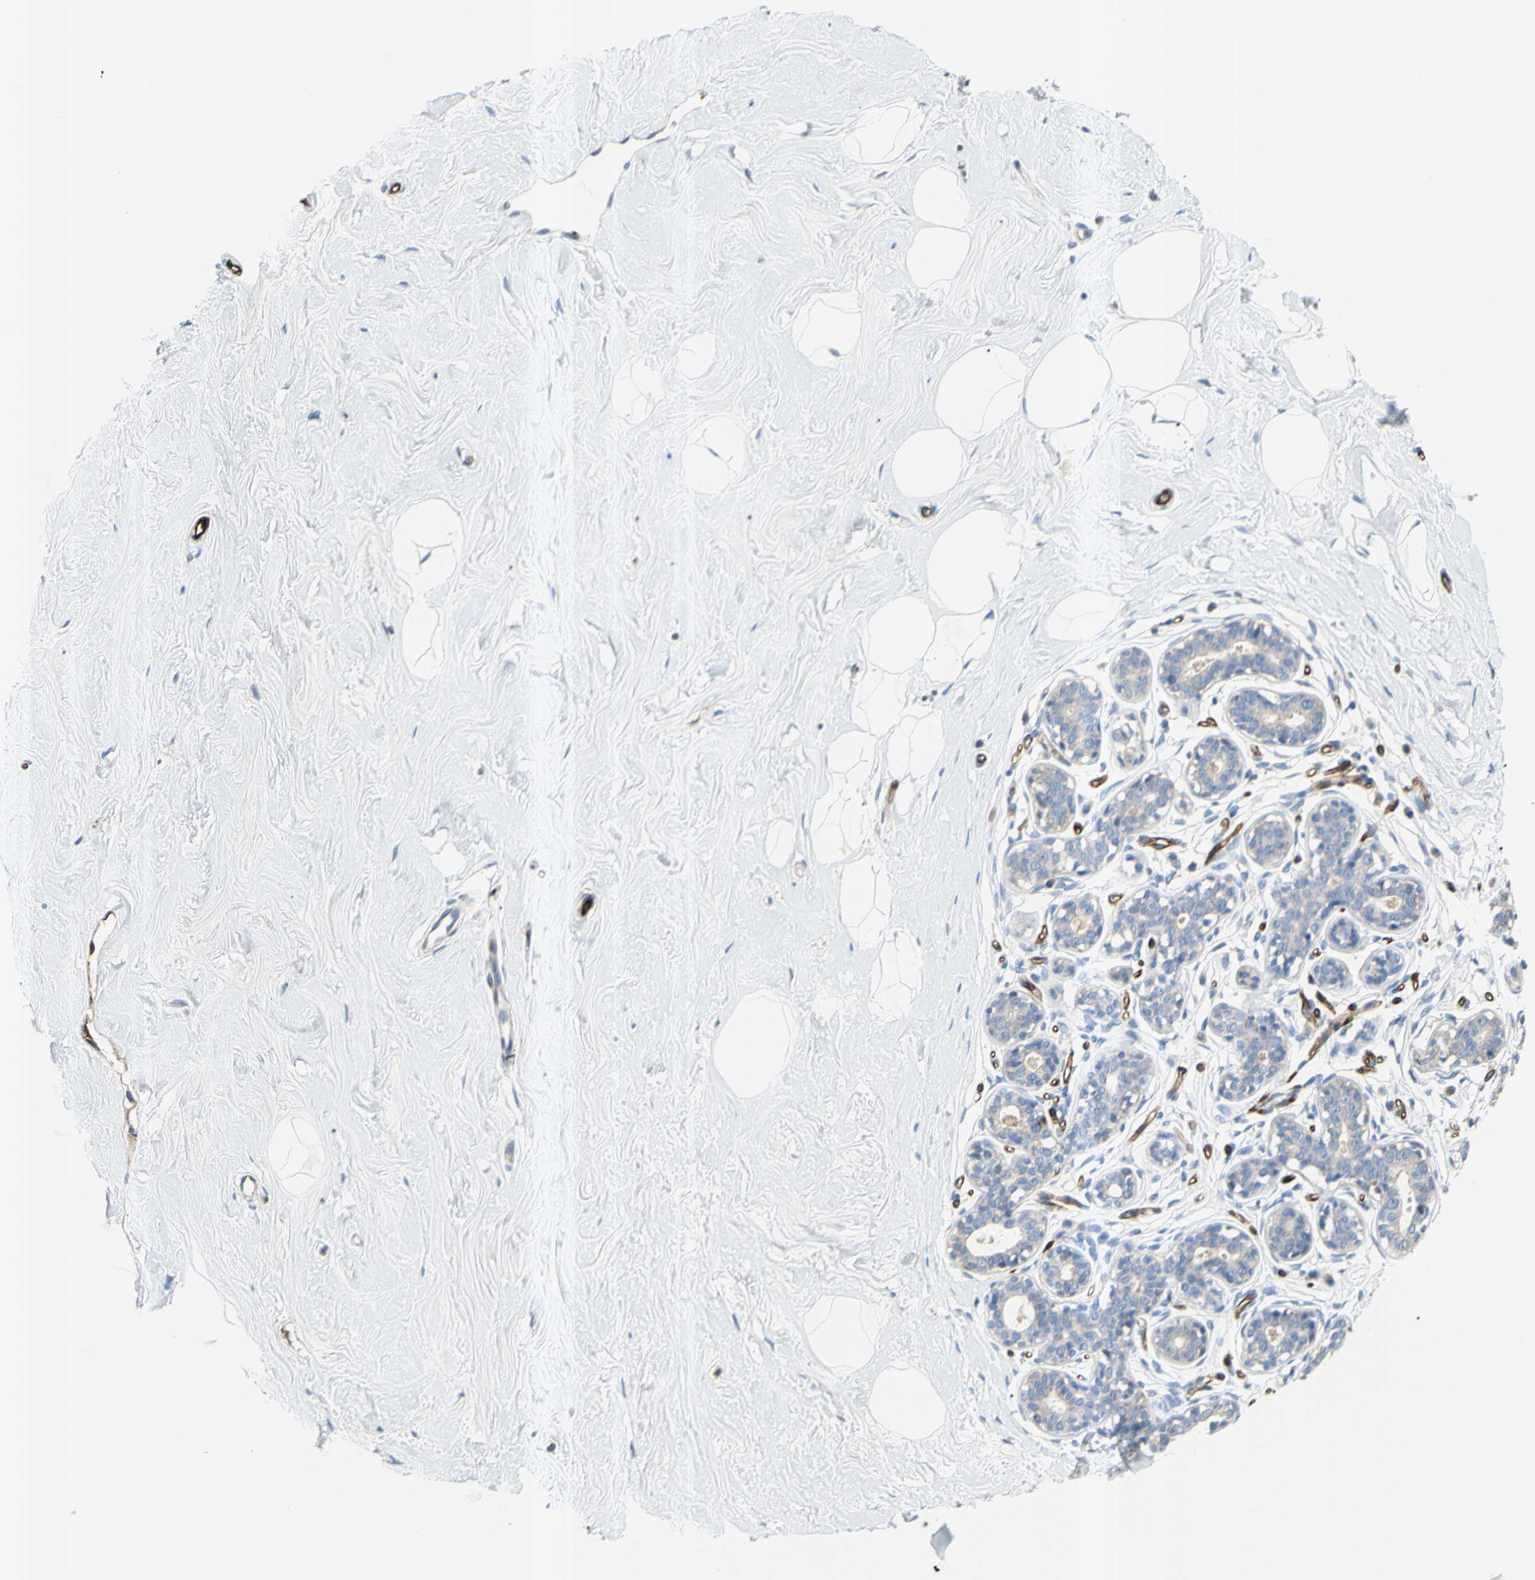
{"staining": {"intensity": "negative", "quantity": "none", "location": "none"}, "tissue": "breast", "cell_type": "Adipocytes", "image_type": "normal", "snomed": [{"axis": "morphology", "description": "Normal tissue, NOS"}, {"axis": "topography", "description": "Breast"}], "caption": "Protein analysis of unremarkable breast shows no significant positivity in adipocytes. Brightfield microscopy of IHC stained with DAB (3,3'-diaminobenzidine) (brown) and hematoxylin (blue), captured at high magnification.", "gene": "PRRG2", "patient": {"sex": "female", "age": 23}}